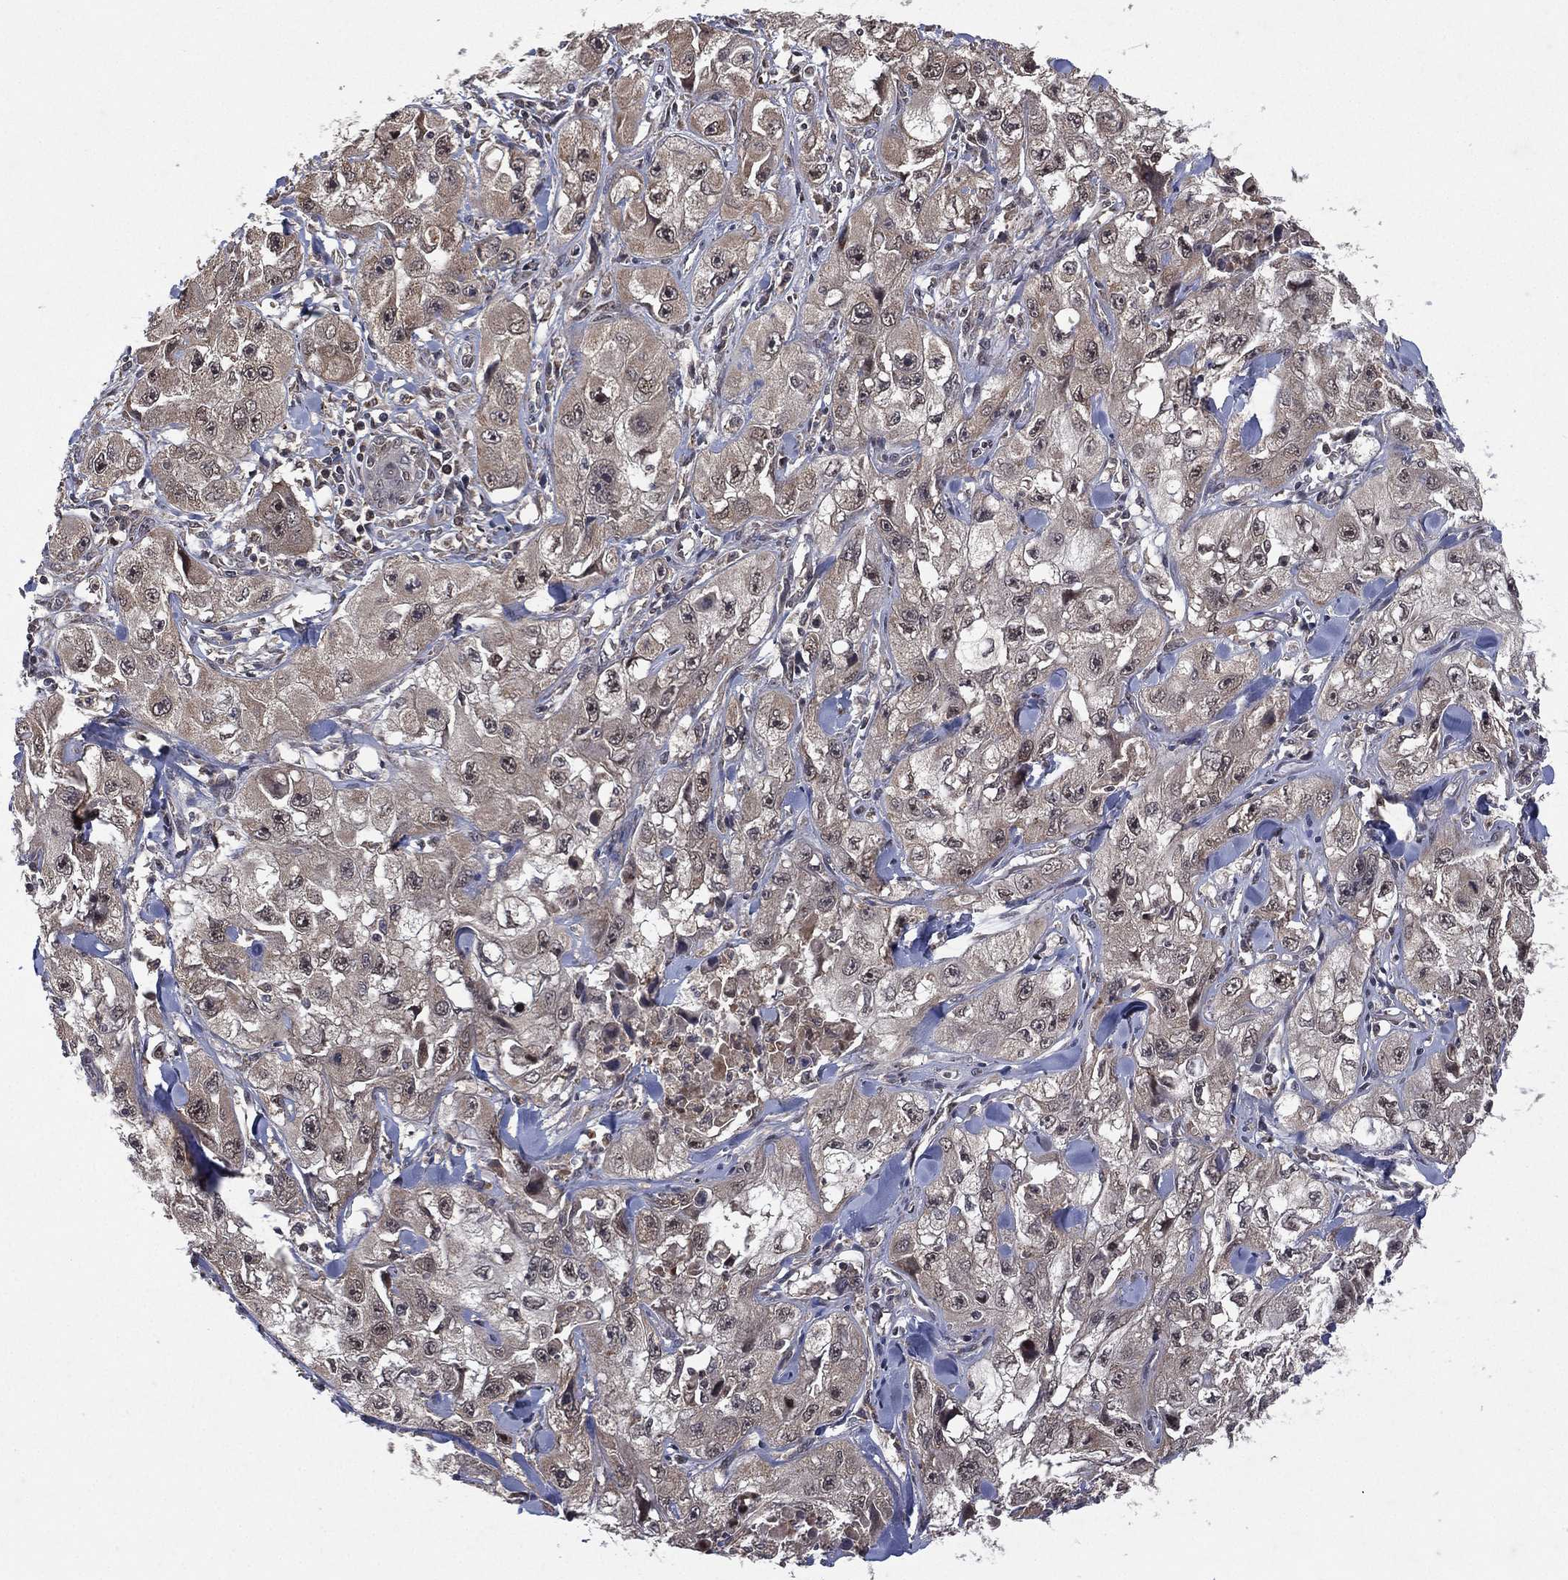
{"staining": {"intensity": "negative", "quantity": "none", "location": "none"}, "tissue": "skin cancer", "cell_type": "Tumor cells", "image_type": "cancer", "snomed": [{"axis": "morphology", "description": "Squamous cell carcinoma, NOS"}, {"axis": "topography", "description": "Skin"}, {"axis": "topography", "description": "Subcutis"}], "caption": "An image of skin cancer stained for a protein reveals no brown staining in tumor cells.", "gene": "ATG4B", "patient": {"sex": "male", "age": 73}}